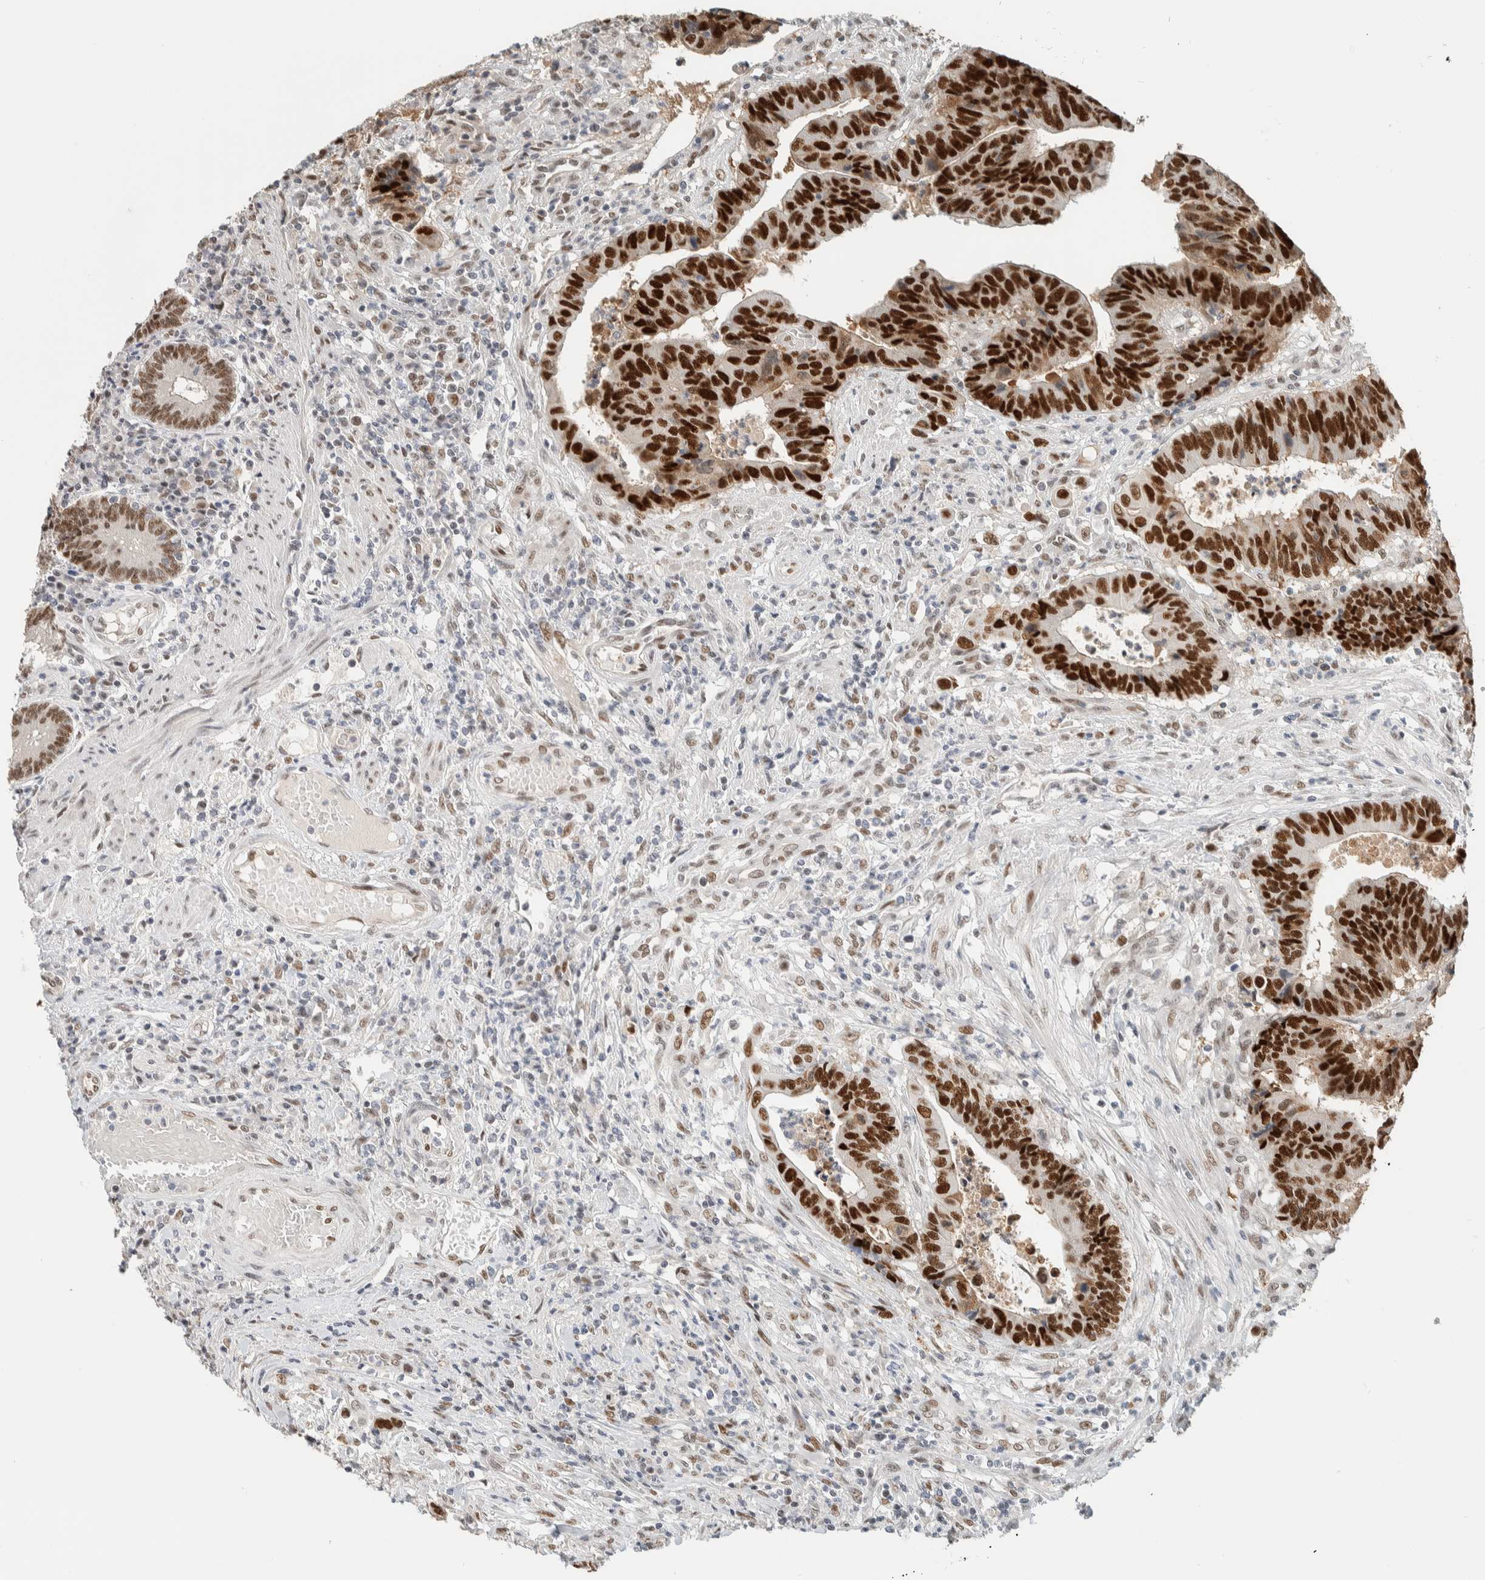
{"staining": {"intensity": "strong", "quantity": ">75%", "location": "nuclear"}, "tissue": "colorectal cancer", "cell_type": "Tumor cells", "image_type": "cancer", "snomed": [{"axis": "morphology", "description": "Adenocarcinoma, NOS"}, {"axis": "topography", "description": "Rectum"}], "caption": "This micrograph reveals IHC staining of colorectal adenocarcinoma, with high strong nuclear positivity in approximately >75% of tumor cells.", "gene": "PUS7", "patient": {"sex": "male", "age": 84}}